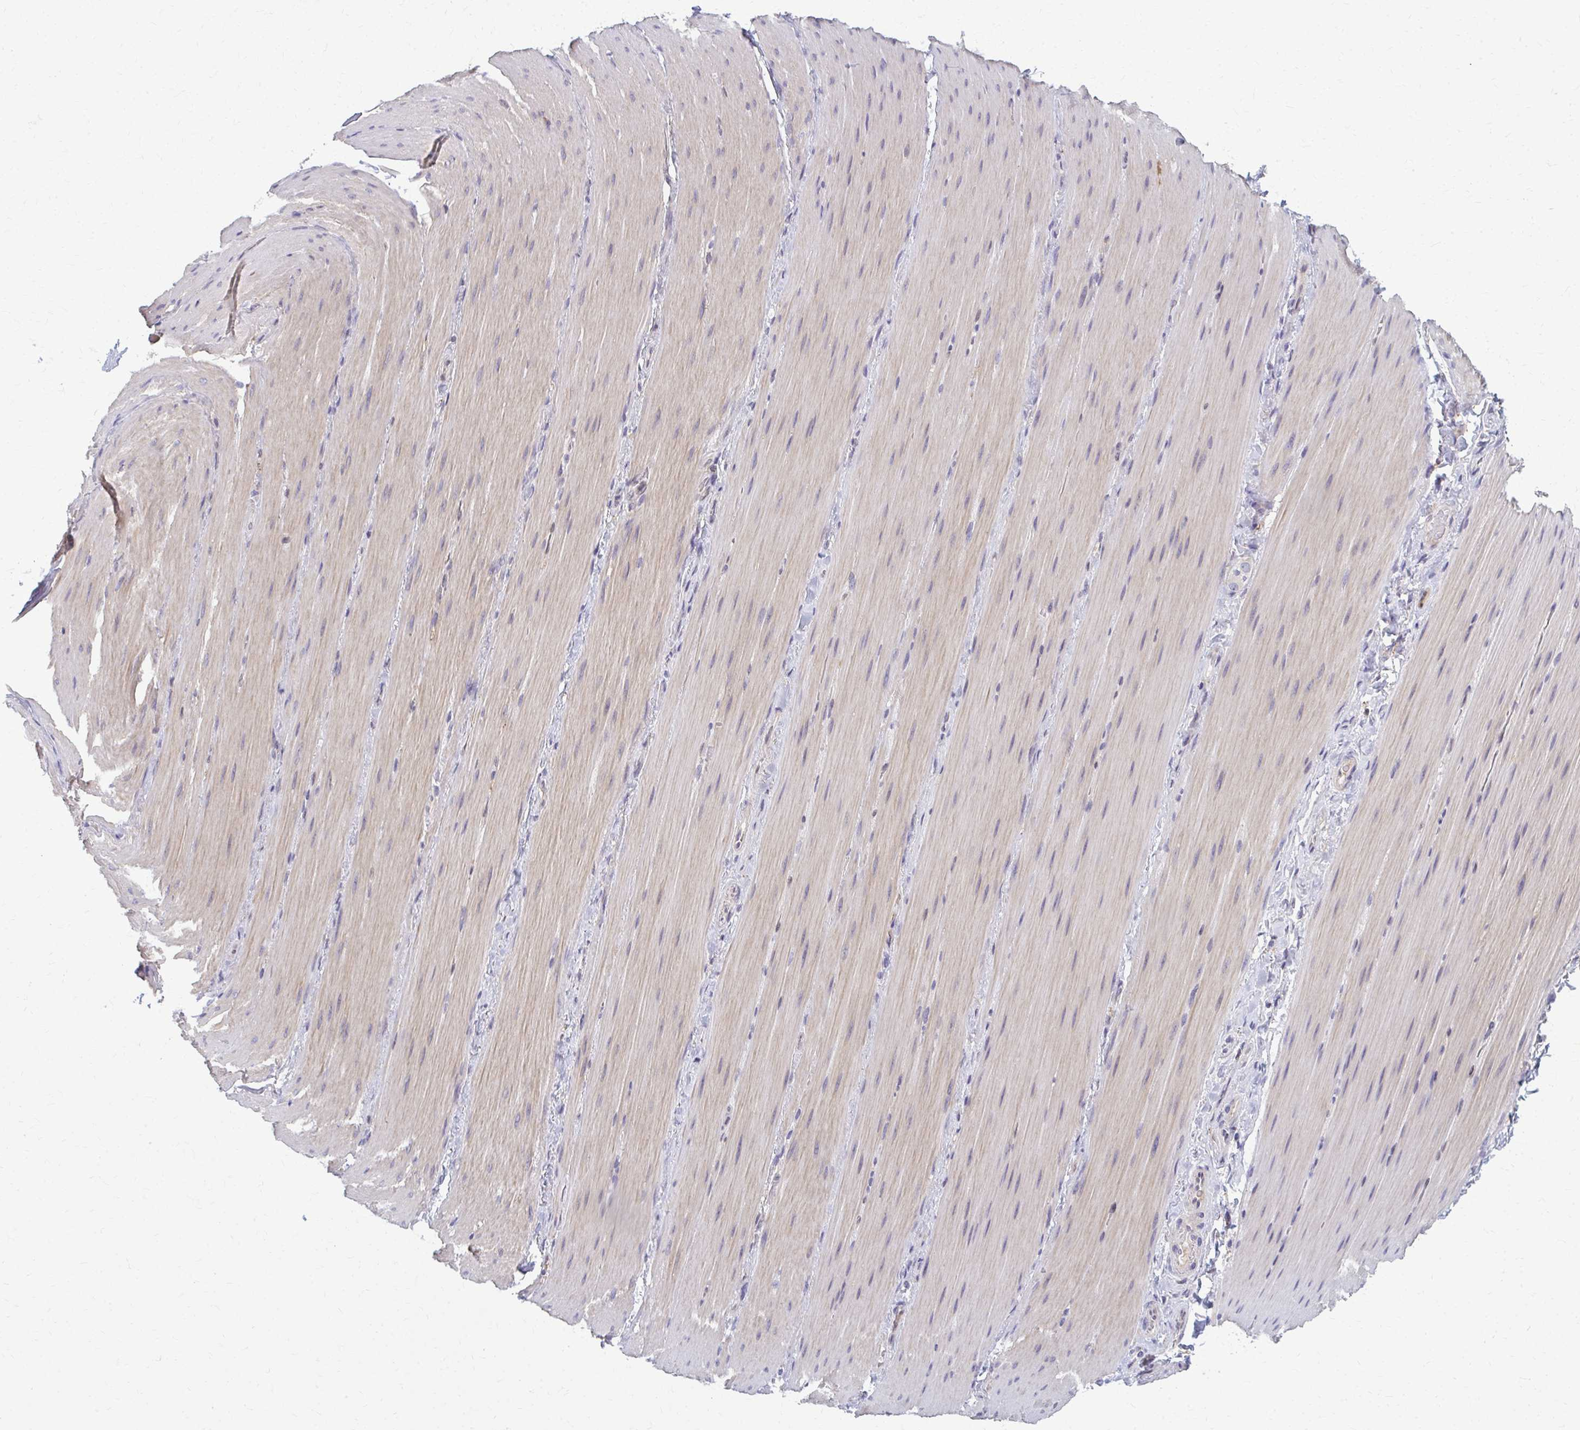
{"staining": {"intensity": "weak", "quantity": "<25%", "location": "cytoplasmic/membranous"}, "tissue": "smooth muscle", "cell_type": "Smooth muscle cells", "image_type": "normal", "snomed": [{"axis": "morphology", "description": "Normal tissue, NOS"}, {"axis": "topography", "description": "Smooth muscle"}, {"axis": "topography", "description": "Colon"}], "caption": "DAB (3,3'-diaminobenzidine) immunohistochemical staining of normal smooth muscle exhibits no significant expression in smooth muscle cells.", "gene": "MCRIP2", "patient": {"sex": "male", "age": 73}}